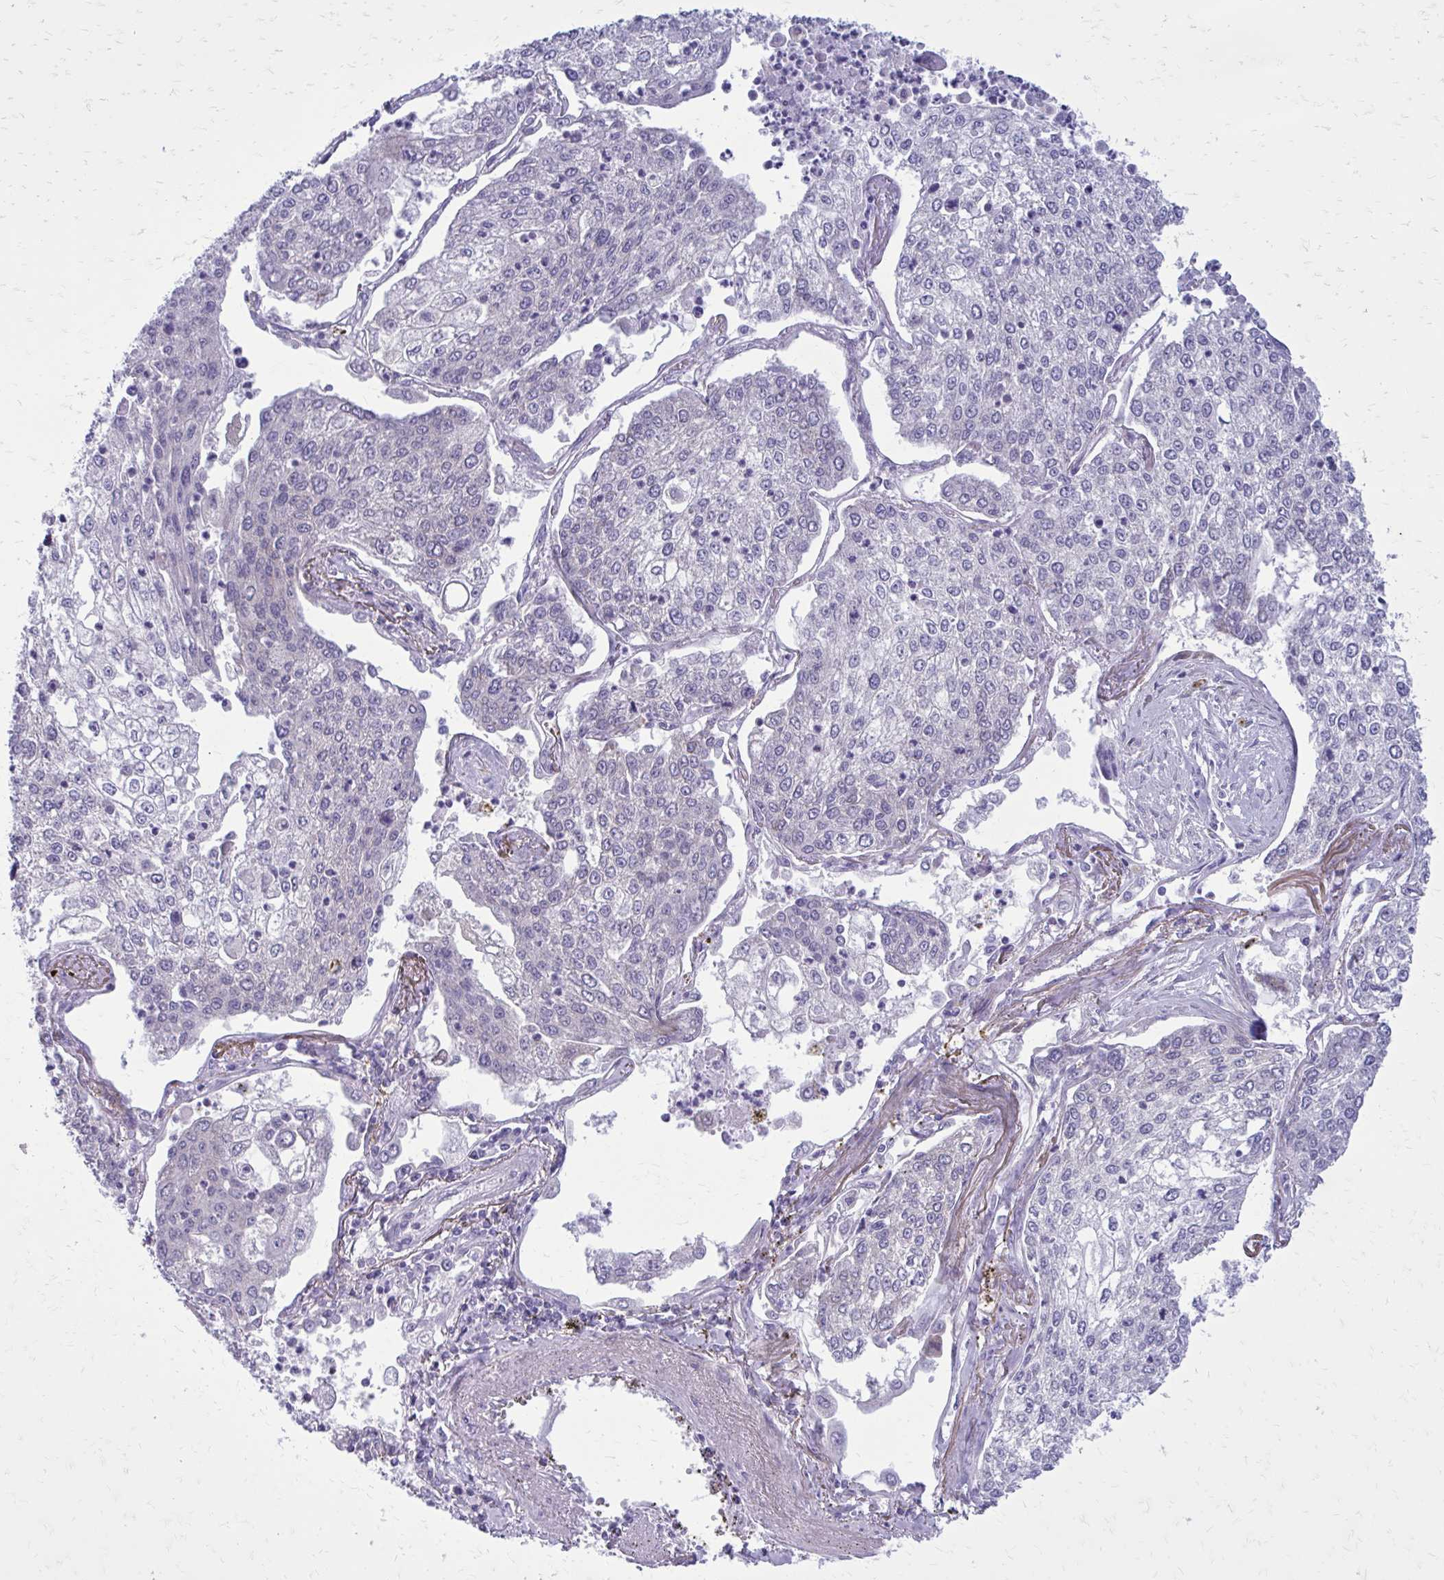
{"staining": {"intensity": "negative", "quantity": "none", "location": "none"}, "tissue": "lung cancer", "cell_type": "Tumor cells", "image_type": "cancer", "snomed": [{"axis": "morphology", "description": "Squamous cell carcinoma, NOS"}, {"axis": "topography", "description": "Lung"}], "caption": "Immunohistochemistry (IHC) image of human lung cancer (squamous cell carcinoma) stained for a protein (brown), which demonstrates no staining in tumor cells.", "gene": "GIGYF2", "patient": {"sex": "male", "age": 74}}